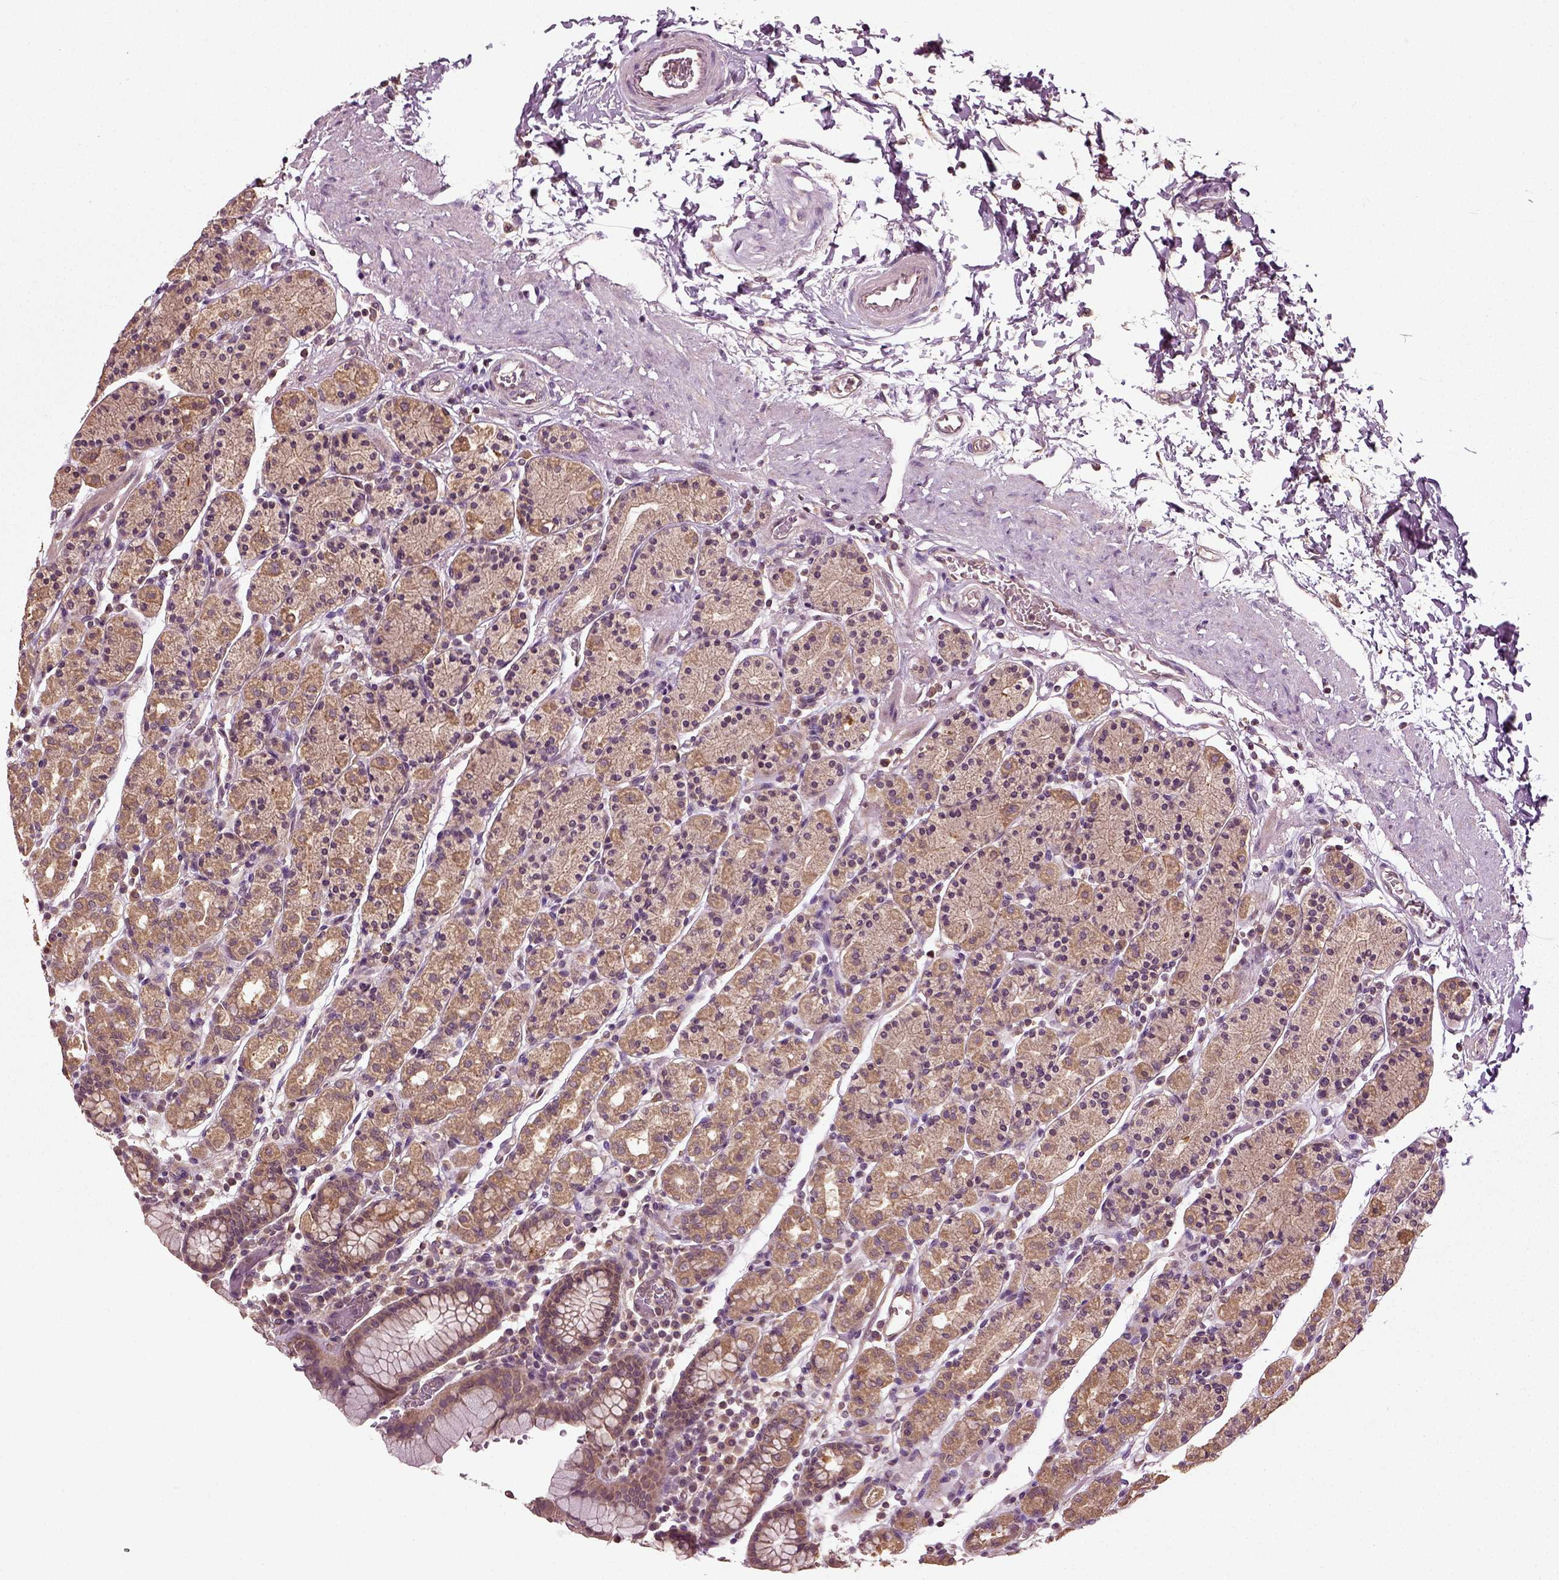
{"staining": {"intensity": "moderate", "quantity": ">75%", "location": "cytoplasmic/membranous"}, "tissue": "stomach", "cell_type": "Glandular cells", "image_type": "normal", "snomed": [{"axis": "morphology", "description": "Normal tissue, NOS"}, {"axis": "topography", "description": "Stomach, upper"}, {"axis": "topography", "description": "Stomach"}], "caption": "Brown immunohistochemical staining in benign human stomach reveals moderate cytoplasmic/membranous expression in approximately >75% of glandular cells. The protein of interest is stained brown, and the nuclei are stained in blue (DAB IHC with brightfield microscopy, high magnification).", "gene": "ERV3", "patient": {"sex": "male", "age": 62}}